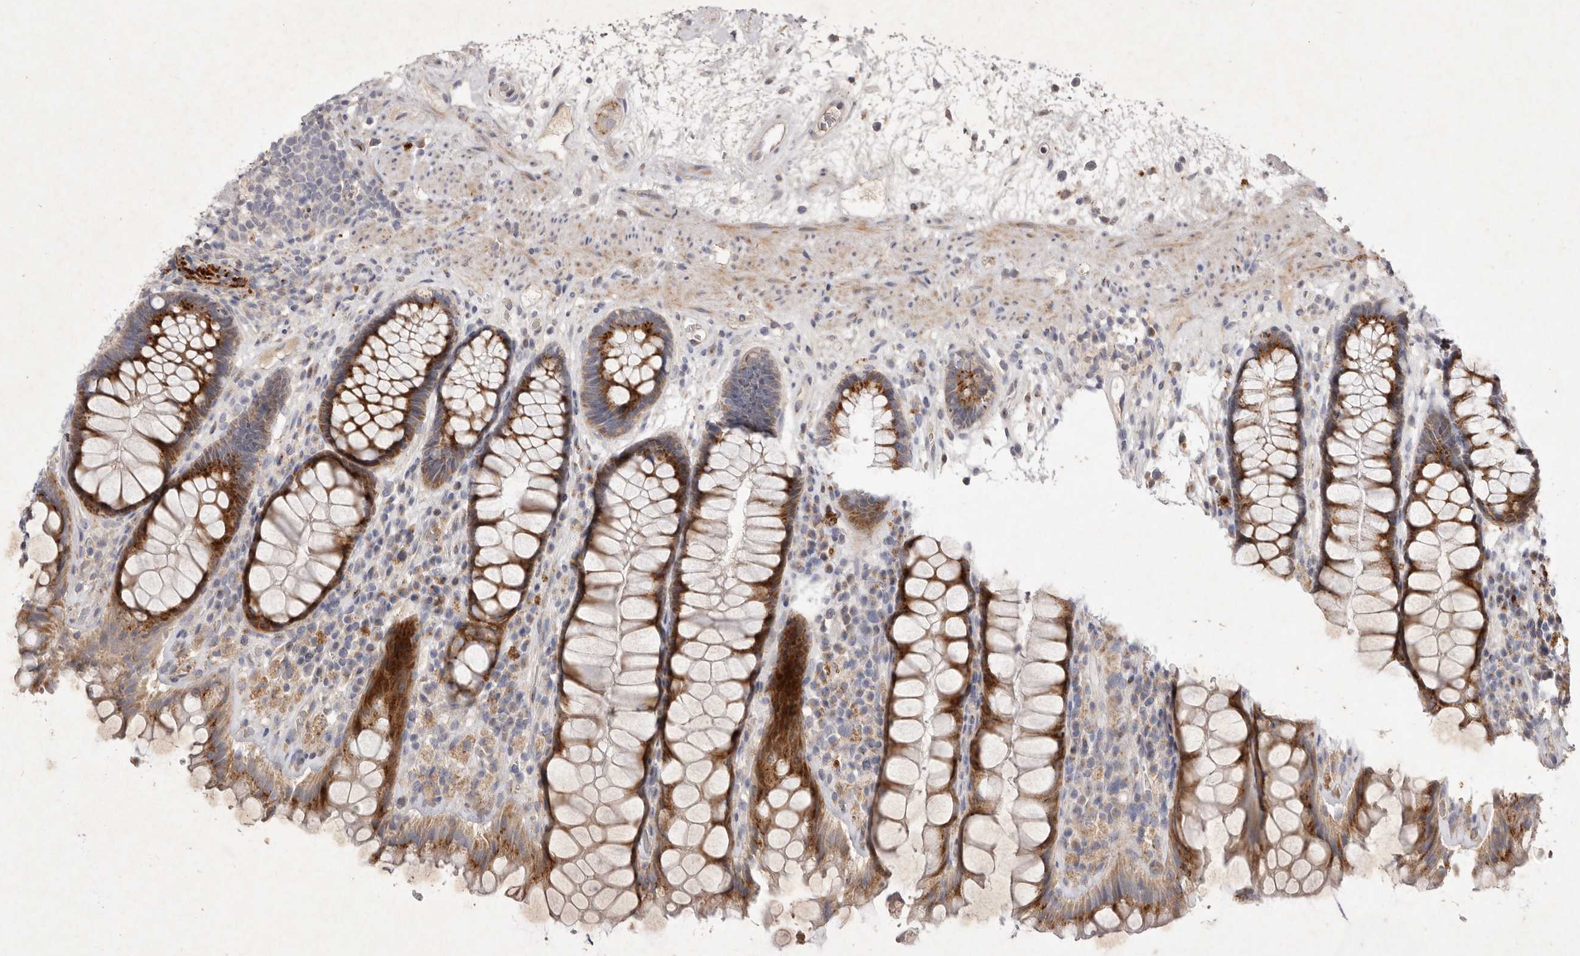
{"staining": {"intensity": "moderate", "quantity": ">75%", "location": "cytoplasmic/membranous"}, "tissue": "rectum", "cell_type": "Glandular cells", "image_type": "normal", "snomed": [{"axis": "morphology", "description": "Normal tissue, NOS"}, {"axis": "topography", "description": "Rectum"}], "caption": "Protein expression analysis of unremarkable rectum displays moderate cytoplasmic/membranous staining in about >75% of glandular cells. The staining was performed using DAB (3,3'-diaminobenzidine) to visualize the protein expression in brown, while the nuclei were stained in blue with hematoxylin (Magnification: 20x).", "gene": "USP24", "patient": {"sex": "male", "age": 64}}